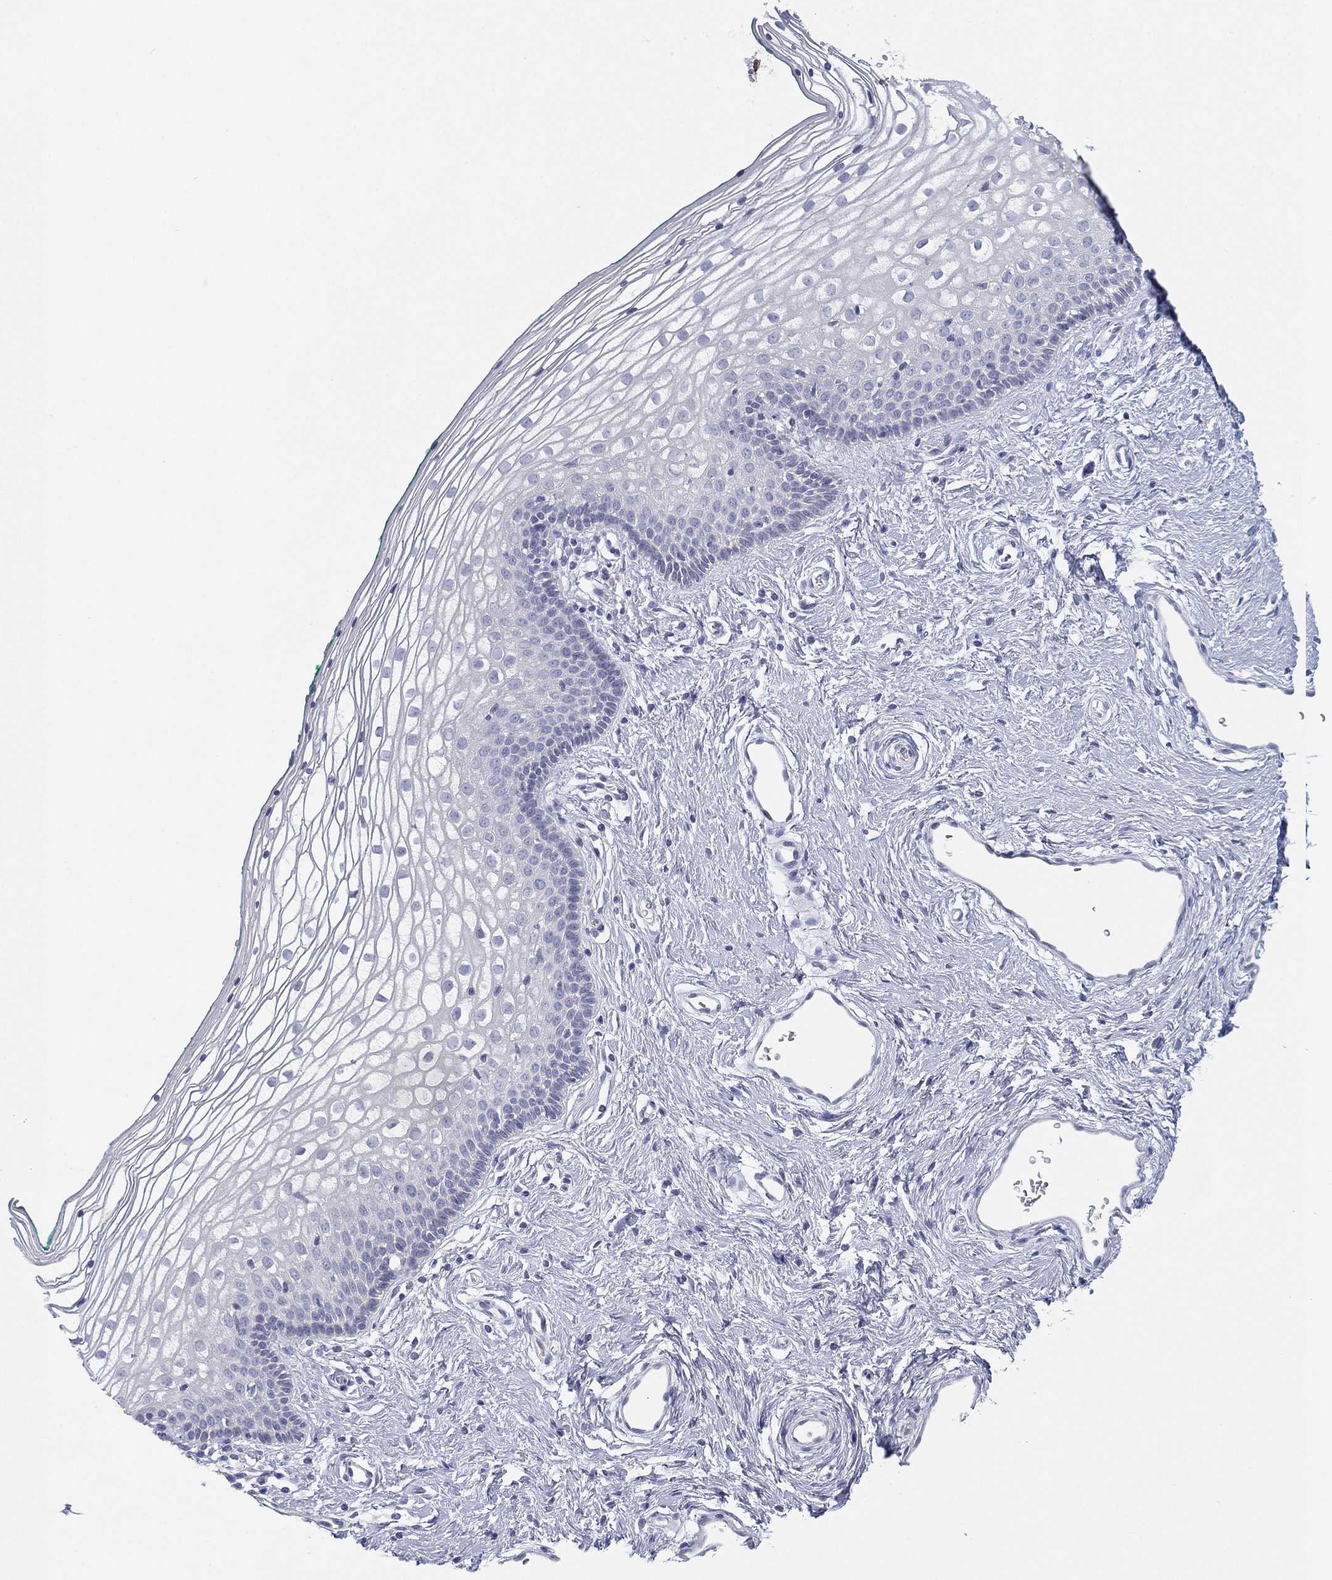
{"staining": {"intensity": "negative", "quantity": "none", "location": "none"}, "tissue": "vagina", "cell_type": "Squamous epithelial cells", "image_type": "normal", "snomed": [{"axis": "morphology", "description": "Normal tissue, NOS"}, {"axis": "topography", "description": "Vagina"}], "caption": "High magnification brightfield microscopy of unremarkable vagina stained with DAB (brown) and counterstained with hematoxylin (blue): squamous epithelial cells show no significant positivity. (DAB (3,3'-diaminobenzidine) immunohistochemistry (IHC) with hematoxylin counter stain).", "gene": "CYP2D6", "patient": {"sex": "female", "age": 36}}